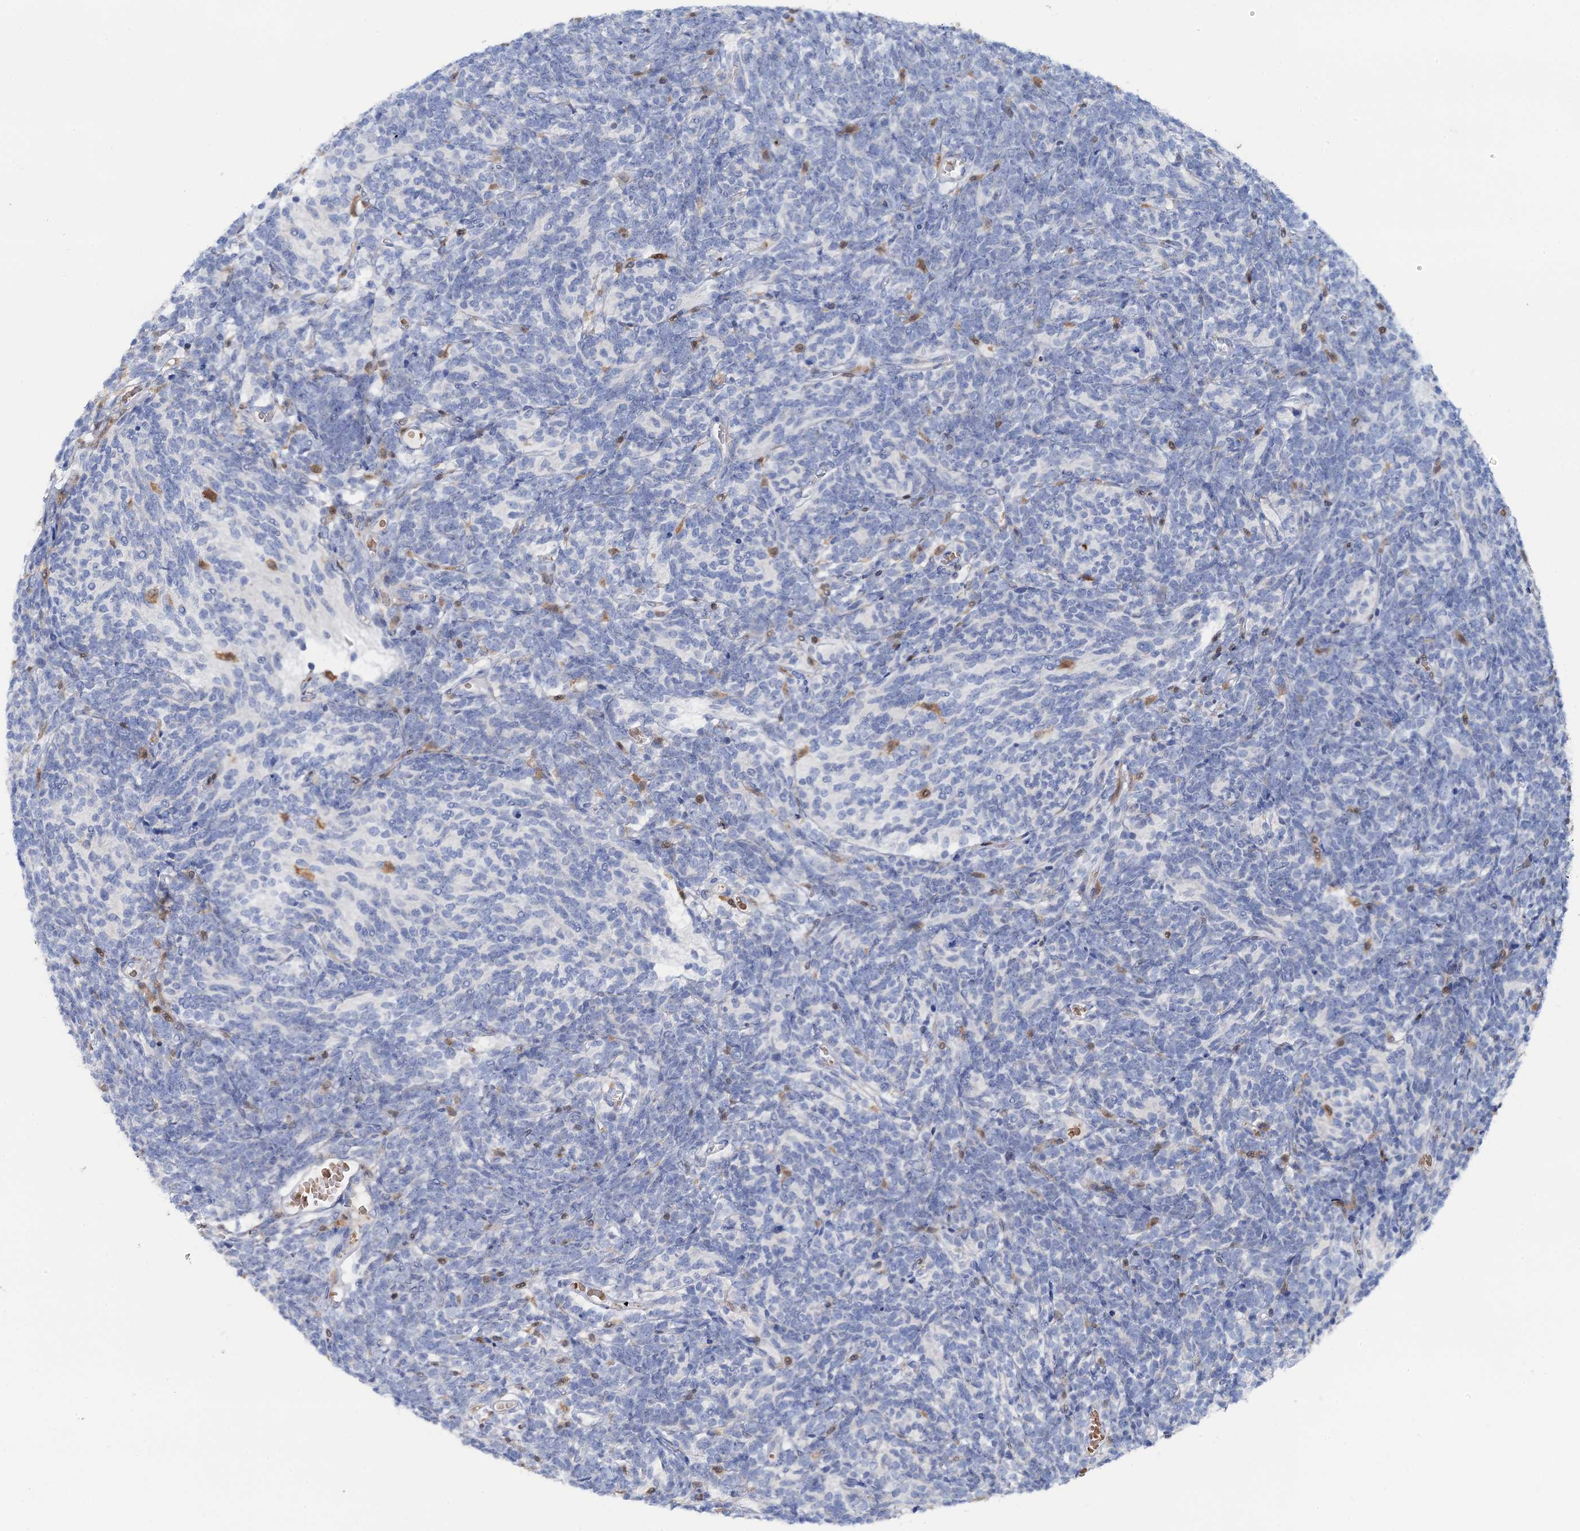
{"staining": {"intensity": "negative", "quantity": "none", "location": "none"}, "tissue": "glioma", "cell_type": "Tumor cells", "image_type": "cancer", "snomed": [{"axis": "morphology", "description": "Glioma, malignant, Low grade"}, {"axis": "topography", "description": "Brain"}], "caption": "A photomicrograph of malignant low-grade glioma stained for a protein shows no brown staining in tumor cells. (Stains: DAB (3,3'-diaminobenzidine) immunohistochemistry (IHC) with hematoxylin counter stain, Microscopy: brightfield microscopy at high magnification).", "gene": "FAH", "patient": {"sex": "female", "age": 1}}